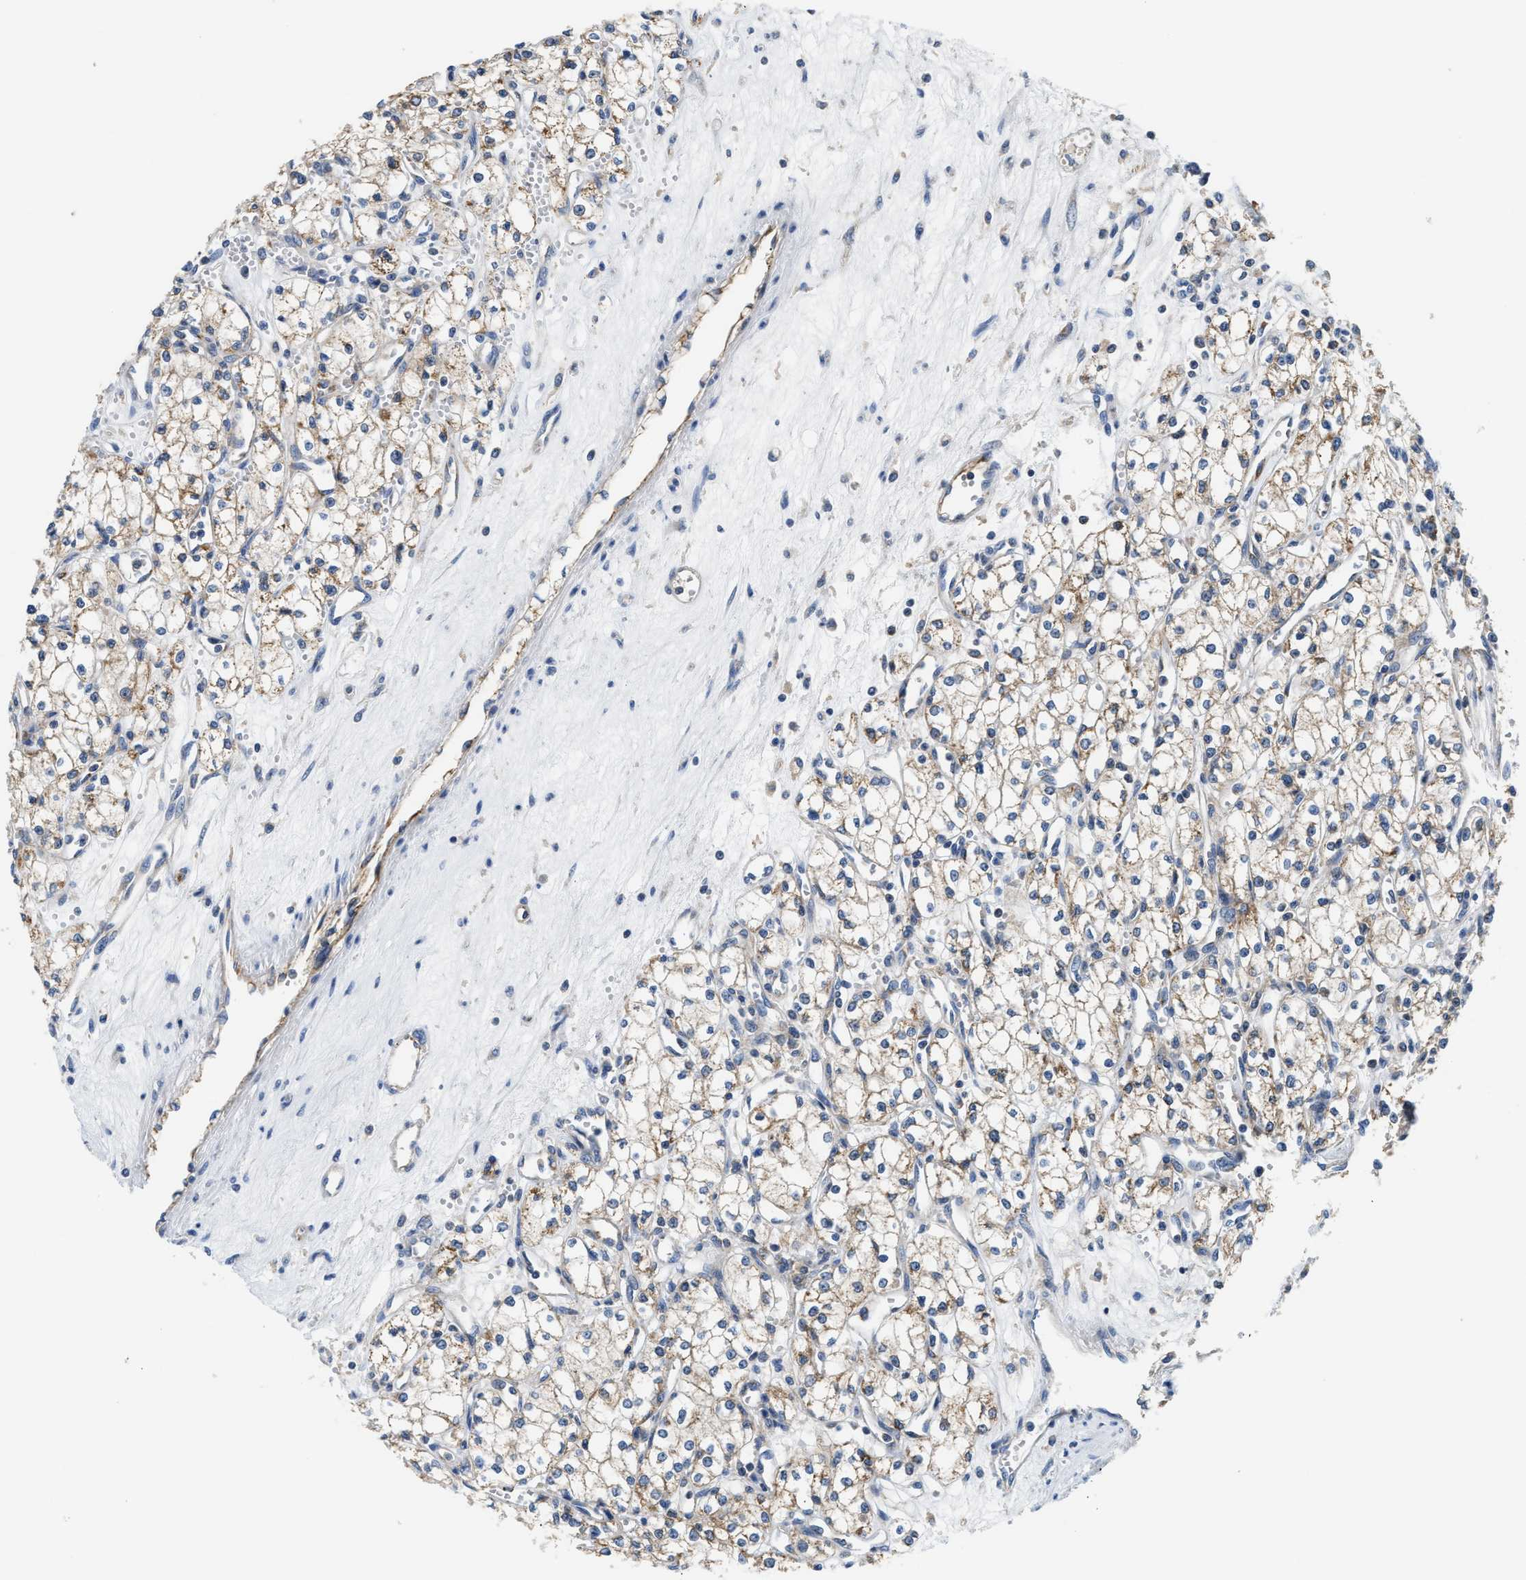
{"staining": {"intensity": "weak", "quantity": ">75%", "location": "cytoplasmic/membranous"}, "tissue": "renal cancer", "cell_type": "Tumor cells", "image_type": "cancer", "snomed": [{"axis": "morphology", "description": "Adenocarcinoma, NOS"}, {"axis": "topography", "description": "Kidney"}], "caption": "Protein expression analysis of renal cancer (adenocarcinoma) reveals weak cytoplasmic/membranous expression in approximately >75% of tumor cells.", "gene": "CCM2", "patient": {"sex": "male", "age": 59}}